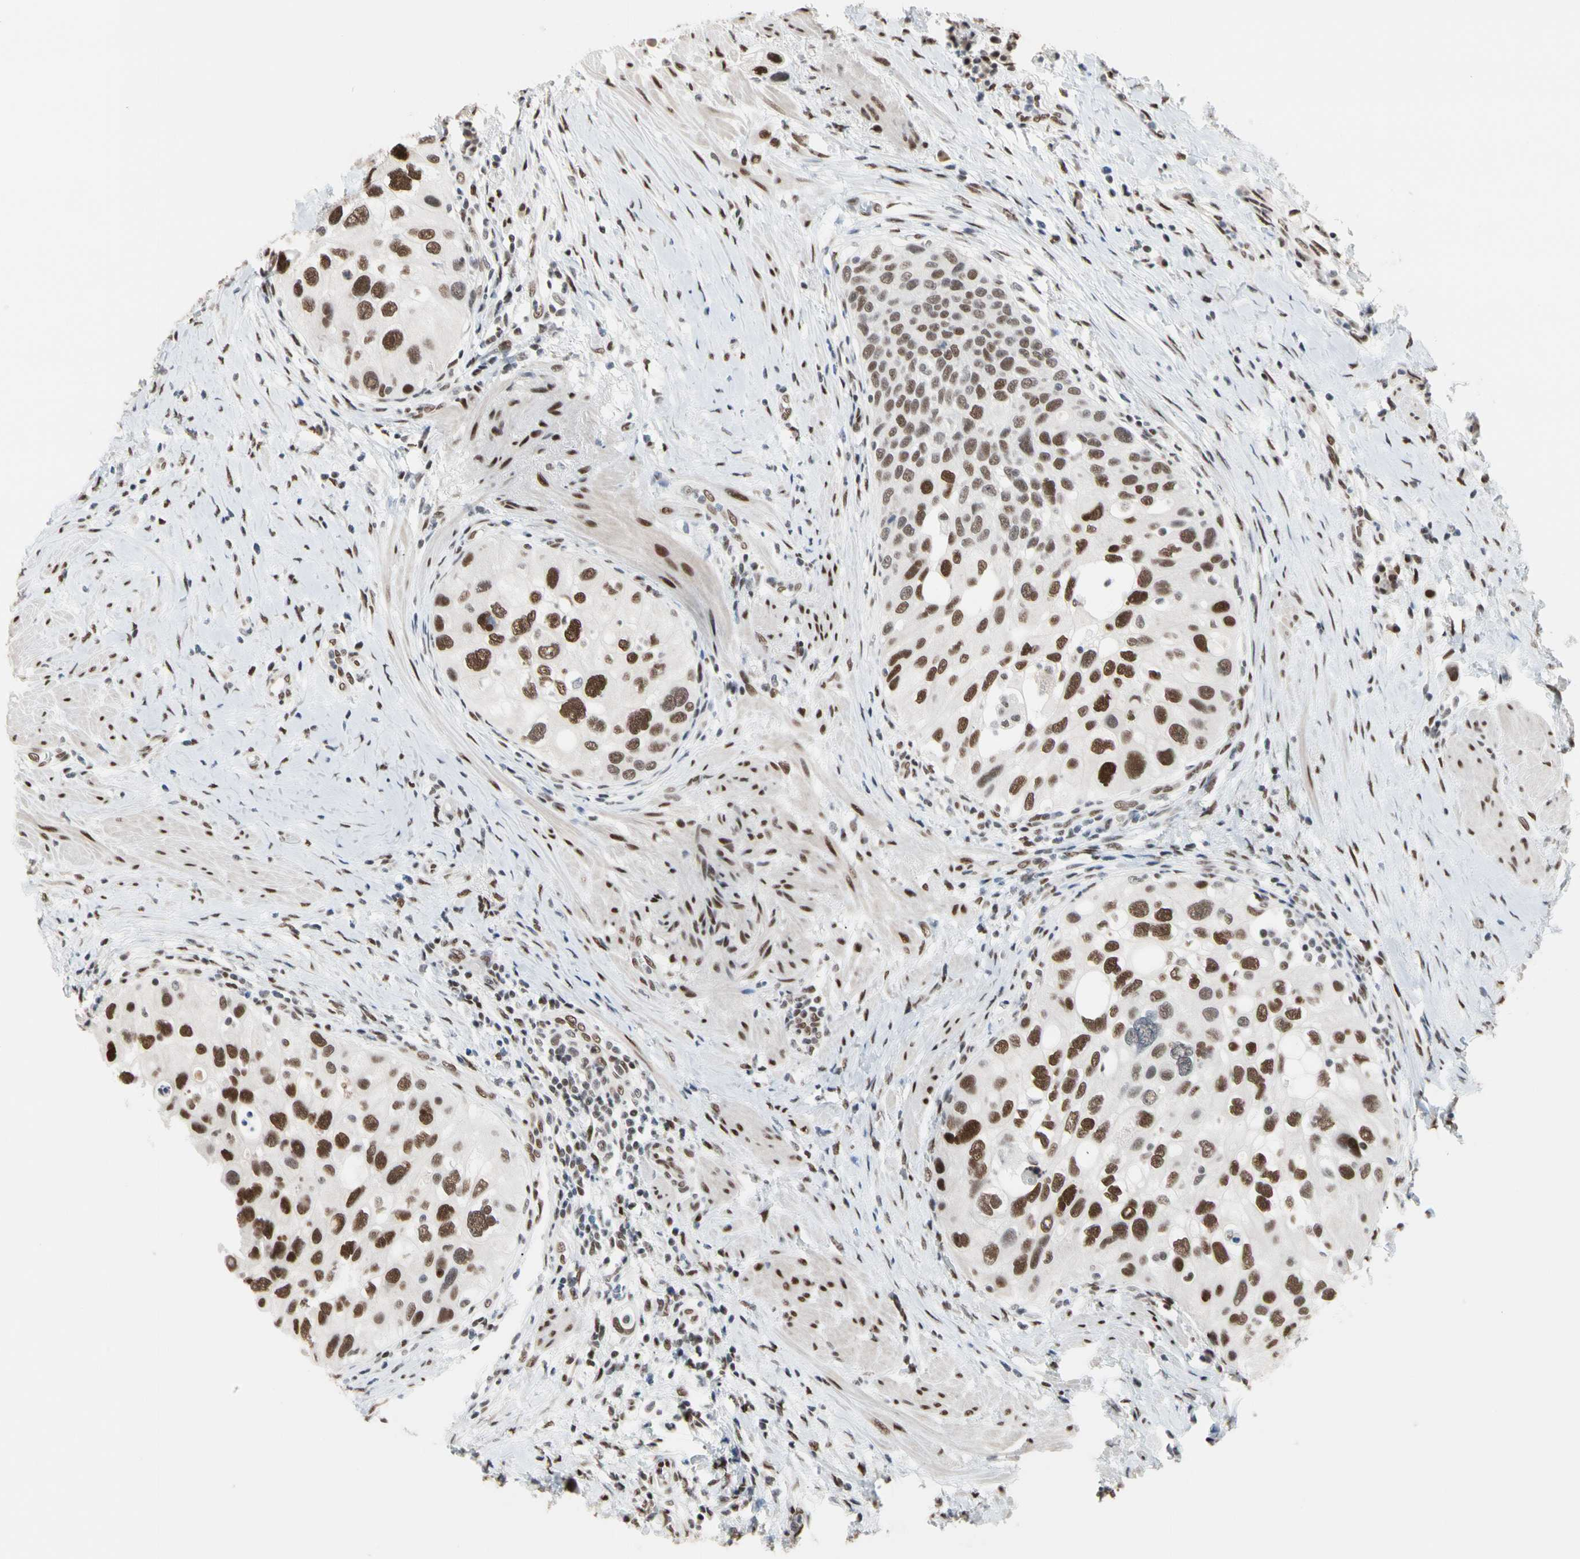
{"staining": {"intensity": "strong", "quantity": ">75%", "location": "nuclear"}, "tissue": "urothelial cancer", "cell_type": "Tumor cells", "image_type": "cancer", "snomed": [{"axis": "morphology", "description": "Urothelial carcinoma, High grade"}, {"axis": "topography", "description": "Urinary bladder"}], "caption": "Urothelial cancer stained with DAB immunohistochemistry (IHC) shows high levels of strong nuclear expression in approximately >75% of tumor cells. Nuclei are stained in blue.", "gene": "FAM98B", "patient": {"sex": "female", "age": 56}}